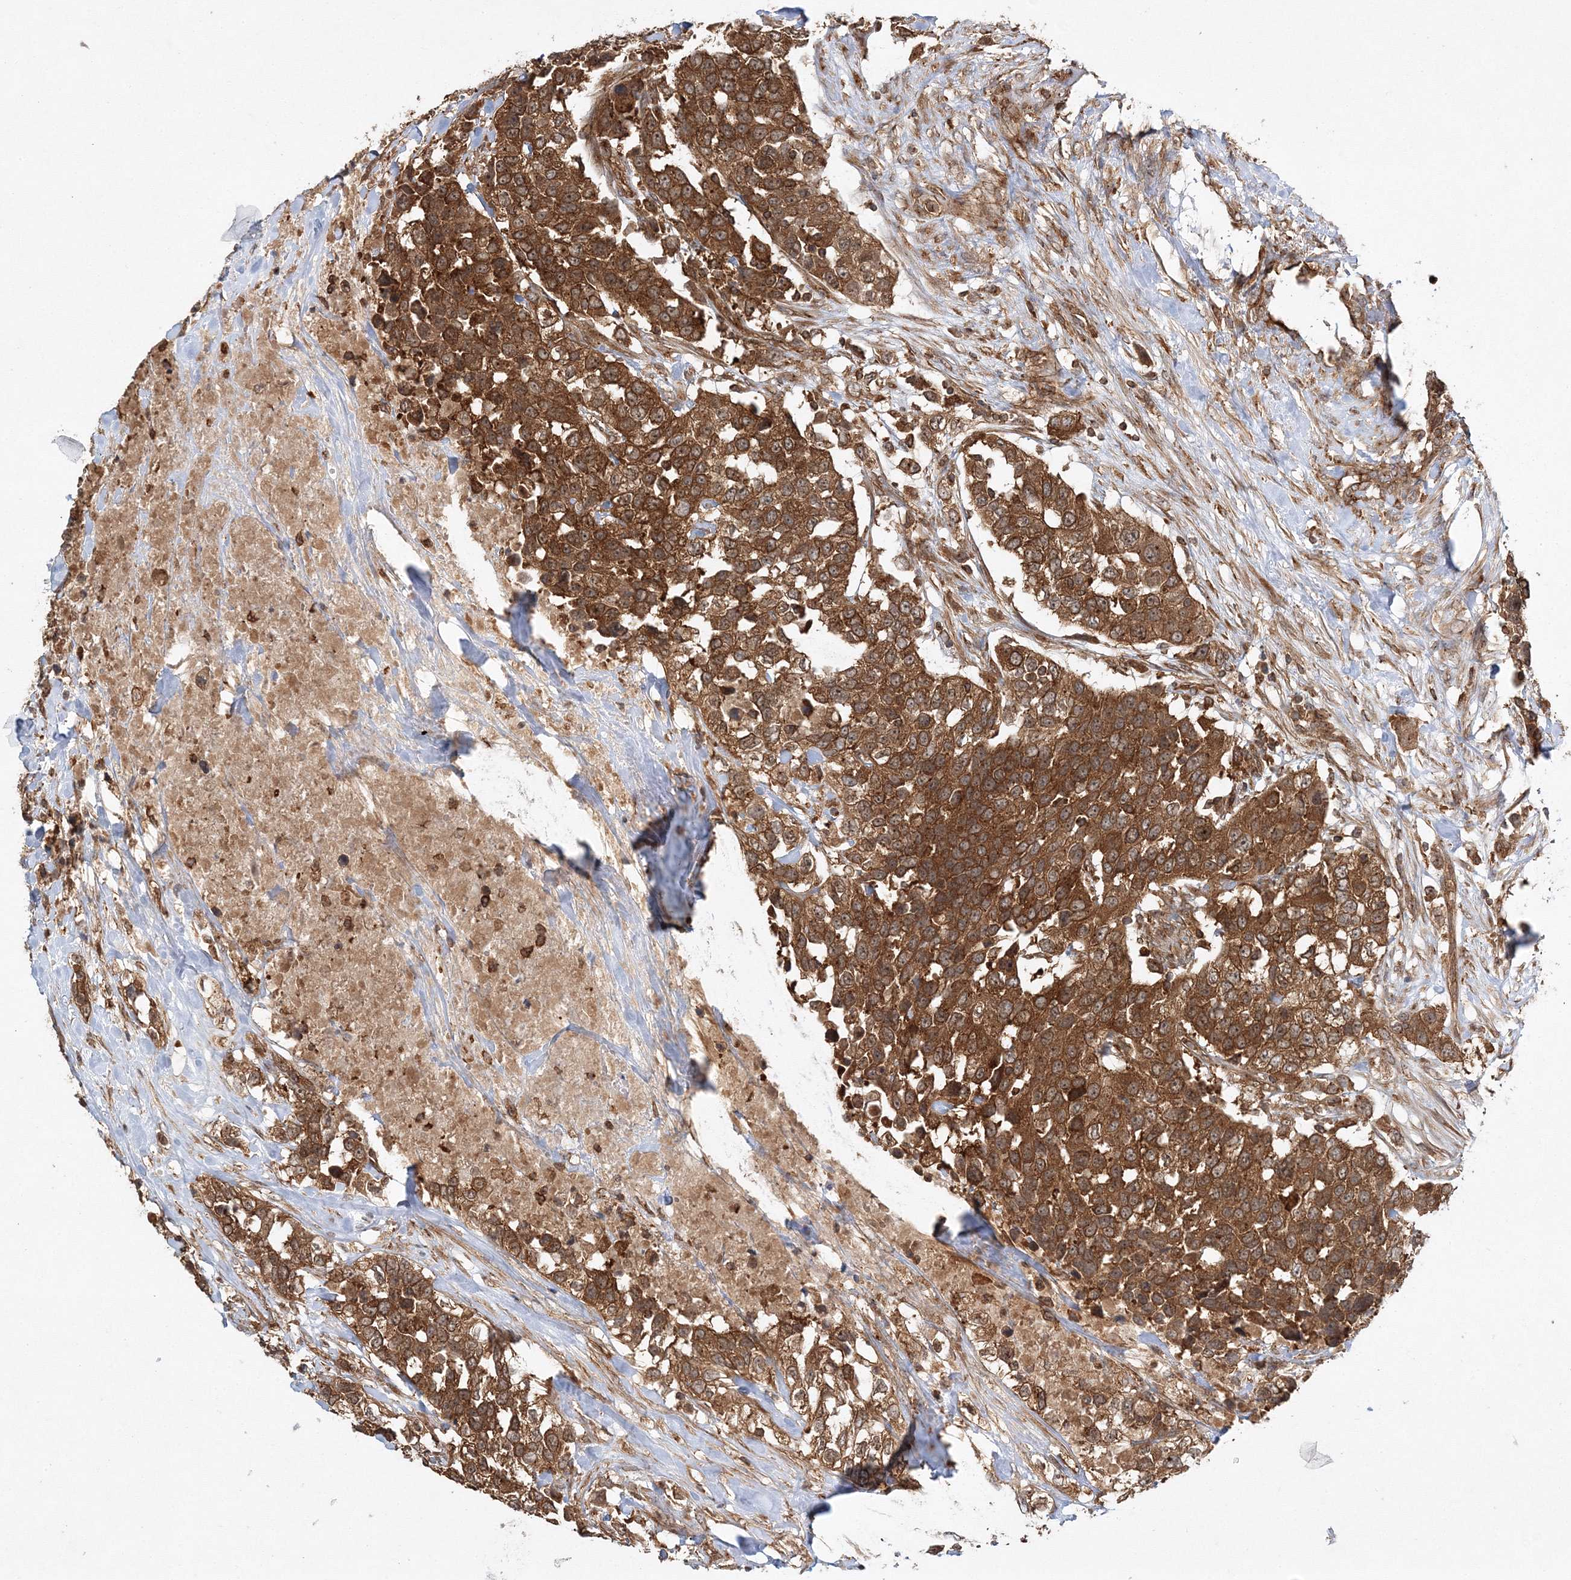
{"staining": {"intensity": "strong", "quantity": ">75%", "location": "cytoplasmic/membranous"}, "tissue": "urothelial cancer", "cell_type": "Tumor cells", "image_type": "cancer", "snomed": [{"axis": "morphology", "description": "Urothelial carcinoma, High grade"}, {"axis": "topography", "description": "Urinary bladder"}], "caption": "Urothelial cancer tissue demonstrates strong cytoplasmic/membranous positivity in about >75% of tumor cells", "gene": "WDR37", "patient": {"sex": "female", "age": 80}}